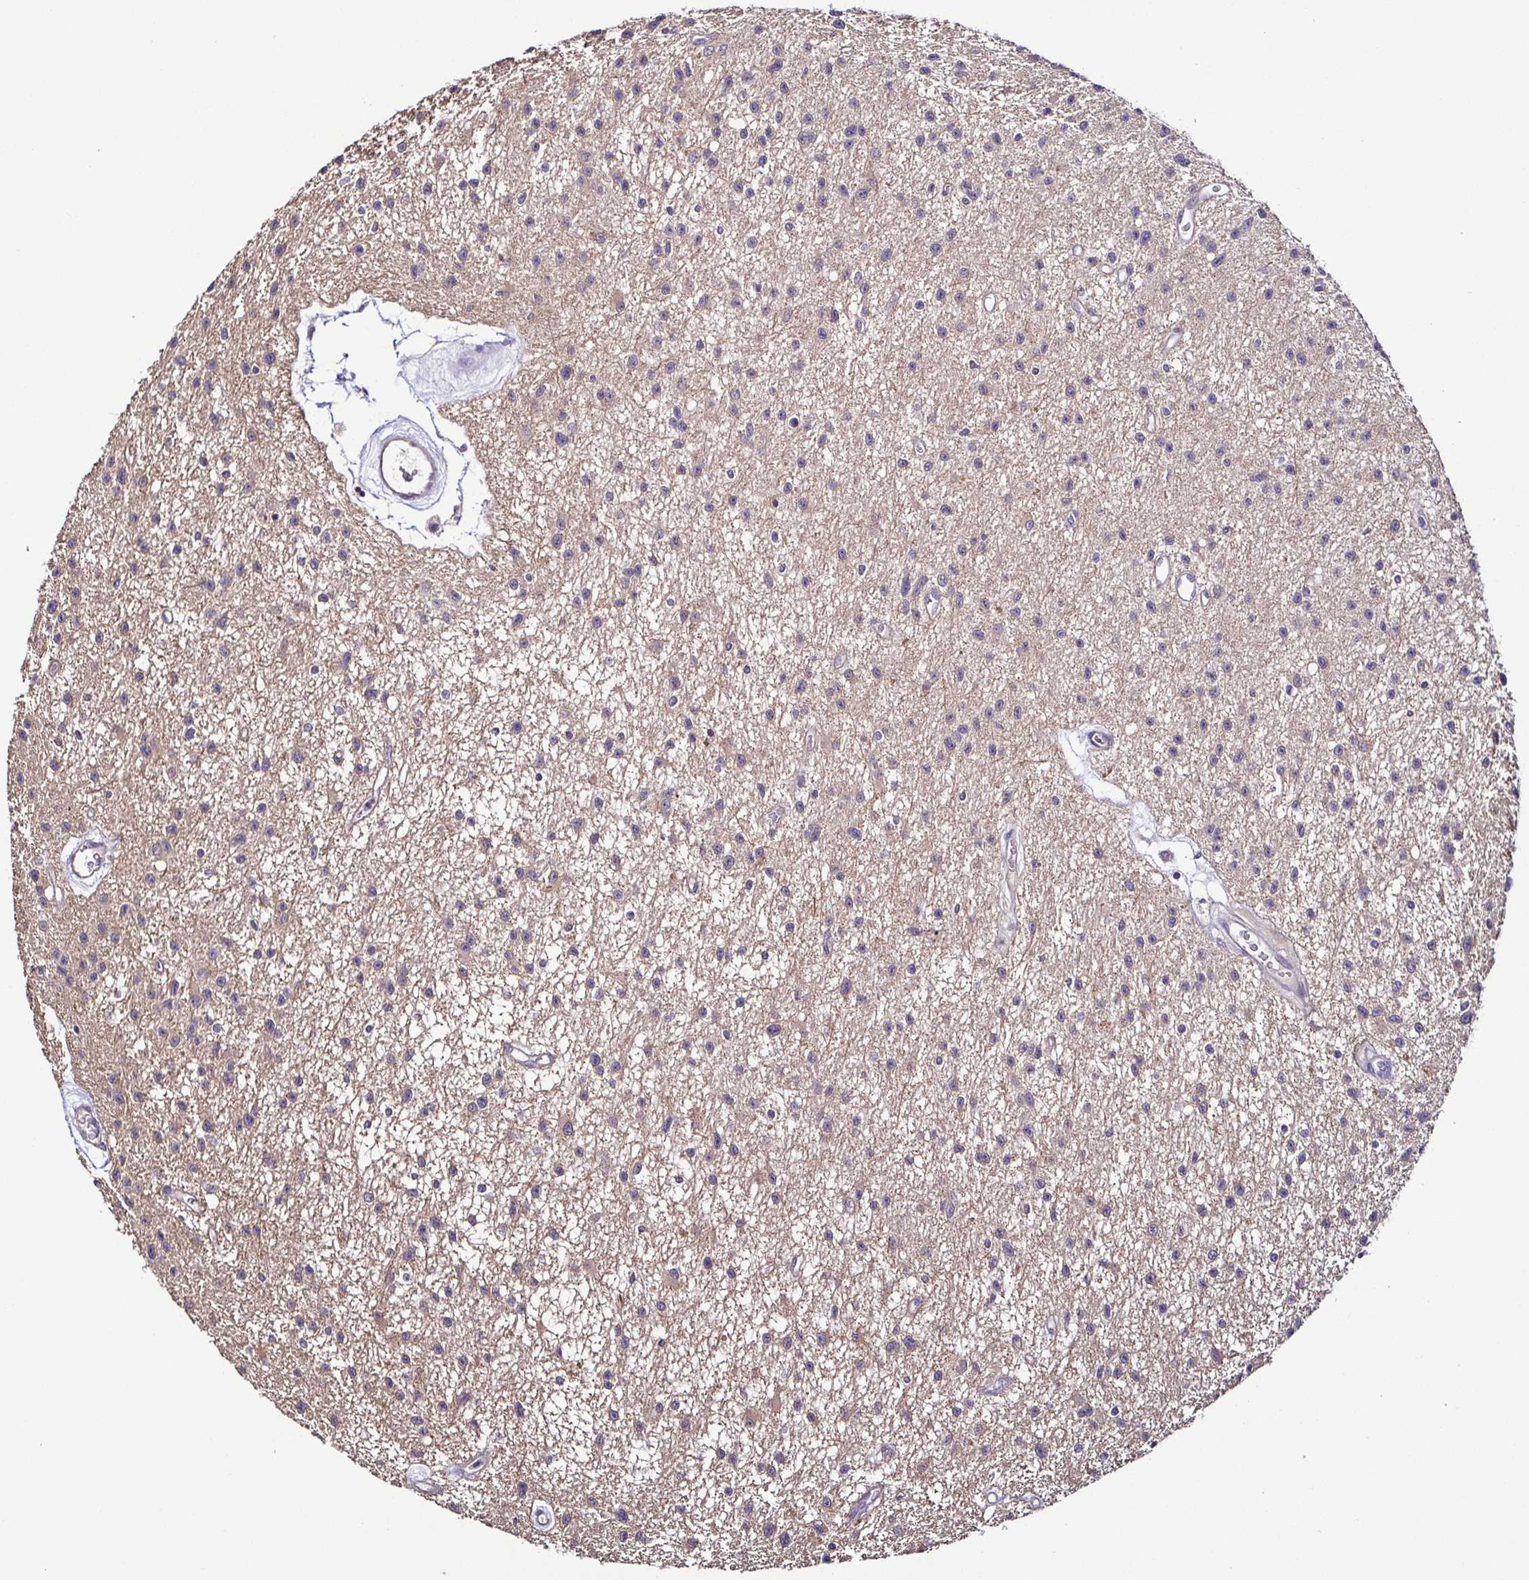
{"staining": {"intensity": "weak", "quantity": "25%-75%", "location": "cytoplasmic/membranous"}, "tissue": "glioma", "cell_type": "Tumor cells", "image_type": "cancer", "snomed": [{"axis": "morphology", "description": "Glioma, malignant, Low grade"}, {"axis": "topography", "description": "Brain"}], "caption": "Weak cytoplasmic/membranous protein expression is present in approximately 25%-75% of tumor cells in glioma.", "gene": "LMOD2", "patient": {"sex": "male", "age": 43}}